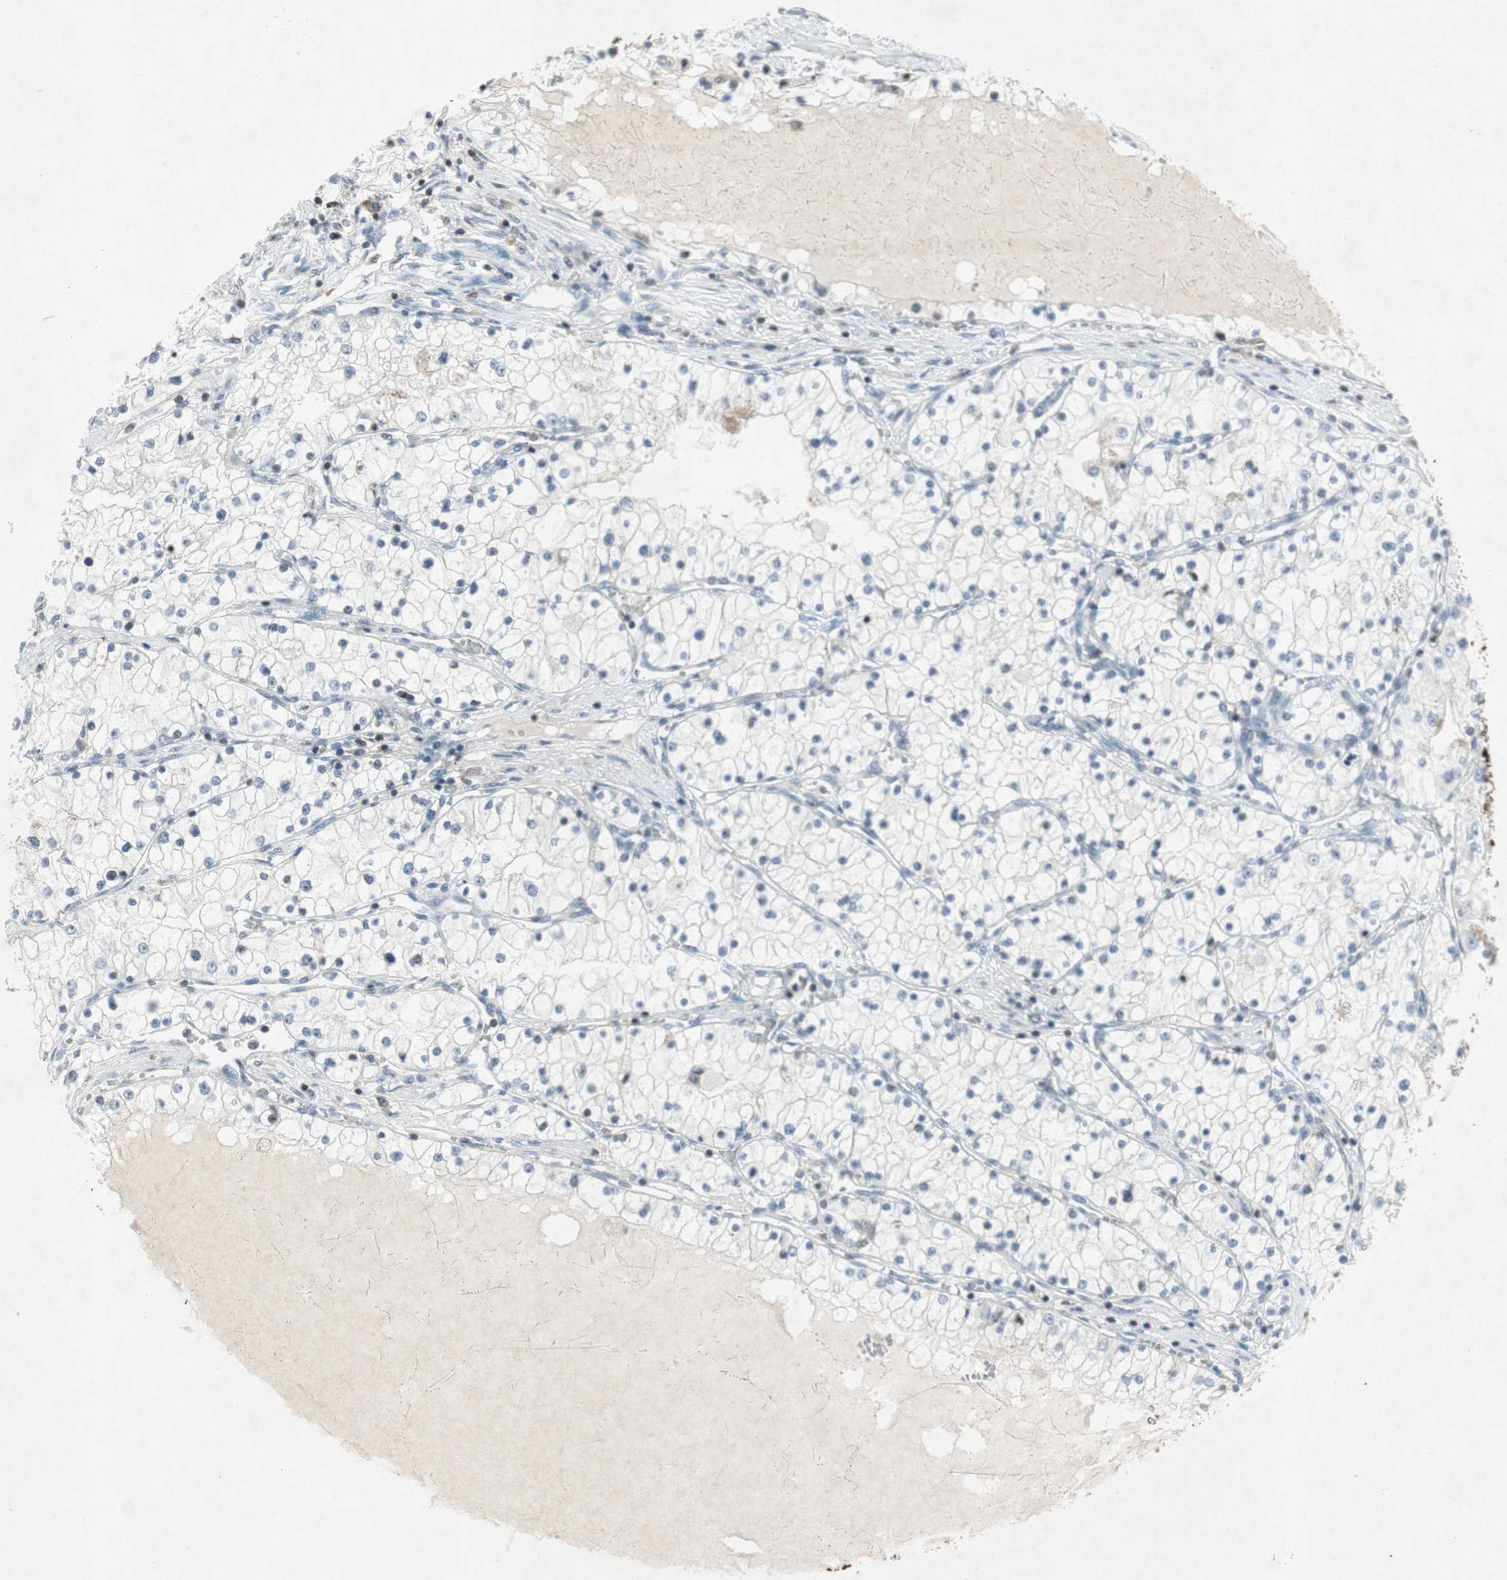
{"staining": {"intensity": "negative", "quantity": "none", "location": "none"}, "tissue": "renal cancer", "cell_type": "Tumor cells", "image_type": "cancer", "snomed": [{"axis": "morphology", "description": "Adenocarcinoma, NOS"}, {"axis": "topography", "description": "Kidney"}], "caption": "Micrograph shows no protein positivity in tumor cells of adenocarcinoma (renal) tissue. The staining is performed using DAB brown chromogen with nuclei counter-stained in using hematoxylin.", "gene": "ARG2", "patient": {"sex": "male", "age": 68}}